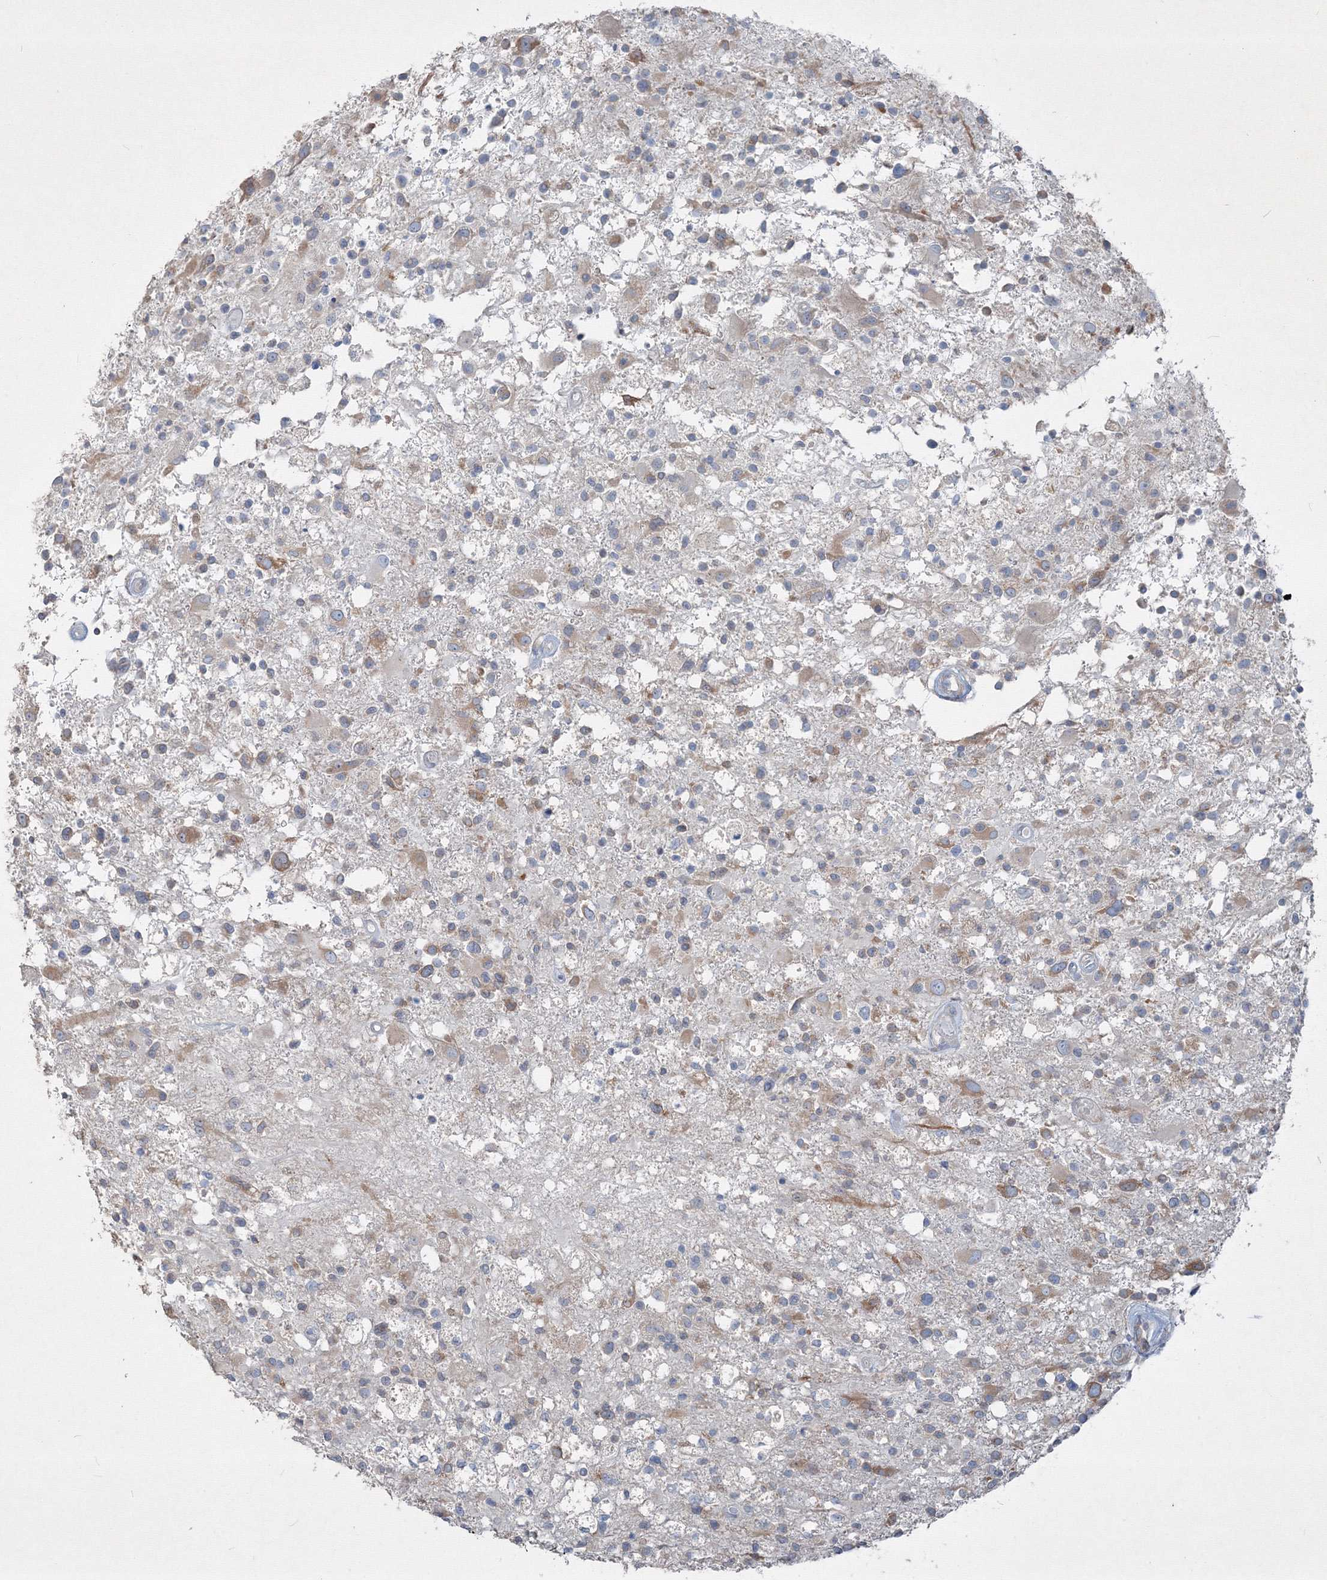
{"staining": {"intensity": "moderate", "quantity": "25%-75%", "location": "cytoplasmic/membranous"}, "tissue": "glioma", "cell_type": "Tumor cells", "image_type": "cancer", "snomed": [{"axis": "morphology", "description": "Glioma, malignant, High grade"}, {"axis": "morphology", "description": "Glioblastoma, NOS"}, {"axis": "topography", "description": "Brain"}], "caption": "Protein expression by IHC demonstrates moderate cytoplasmic/membranous staining in about 25%-75% of tumor cells in glioma. (brown staining indicates protein expression, while blue staining denotes nuclei).", "gene": "IFNAR1", "patient": {"sex": "male", "age": 60}}